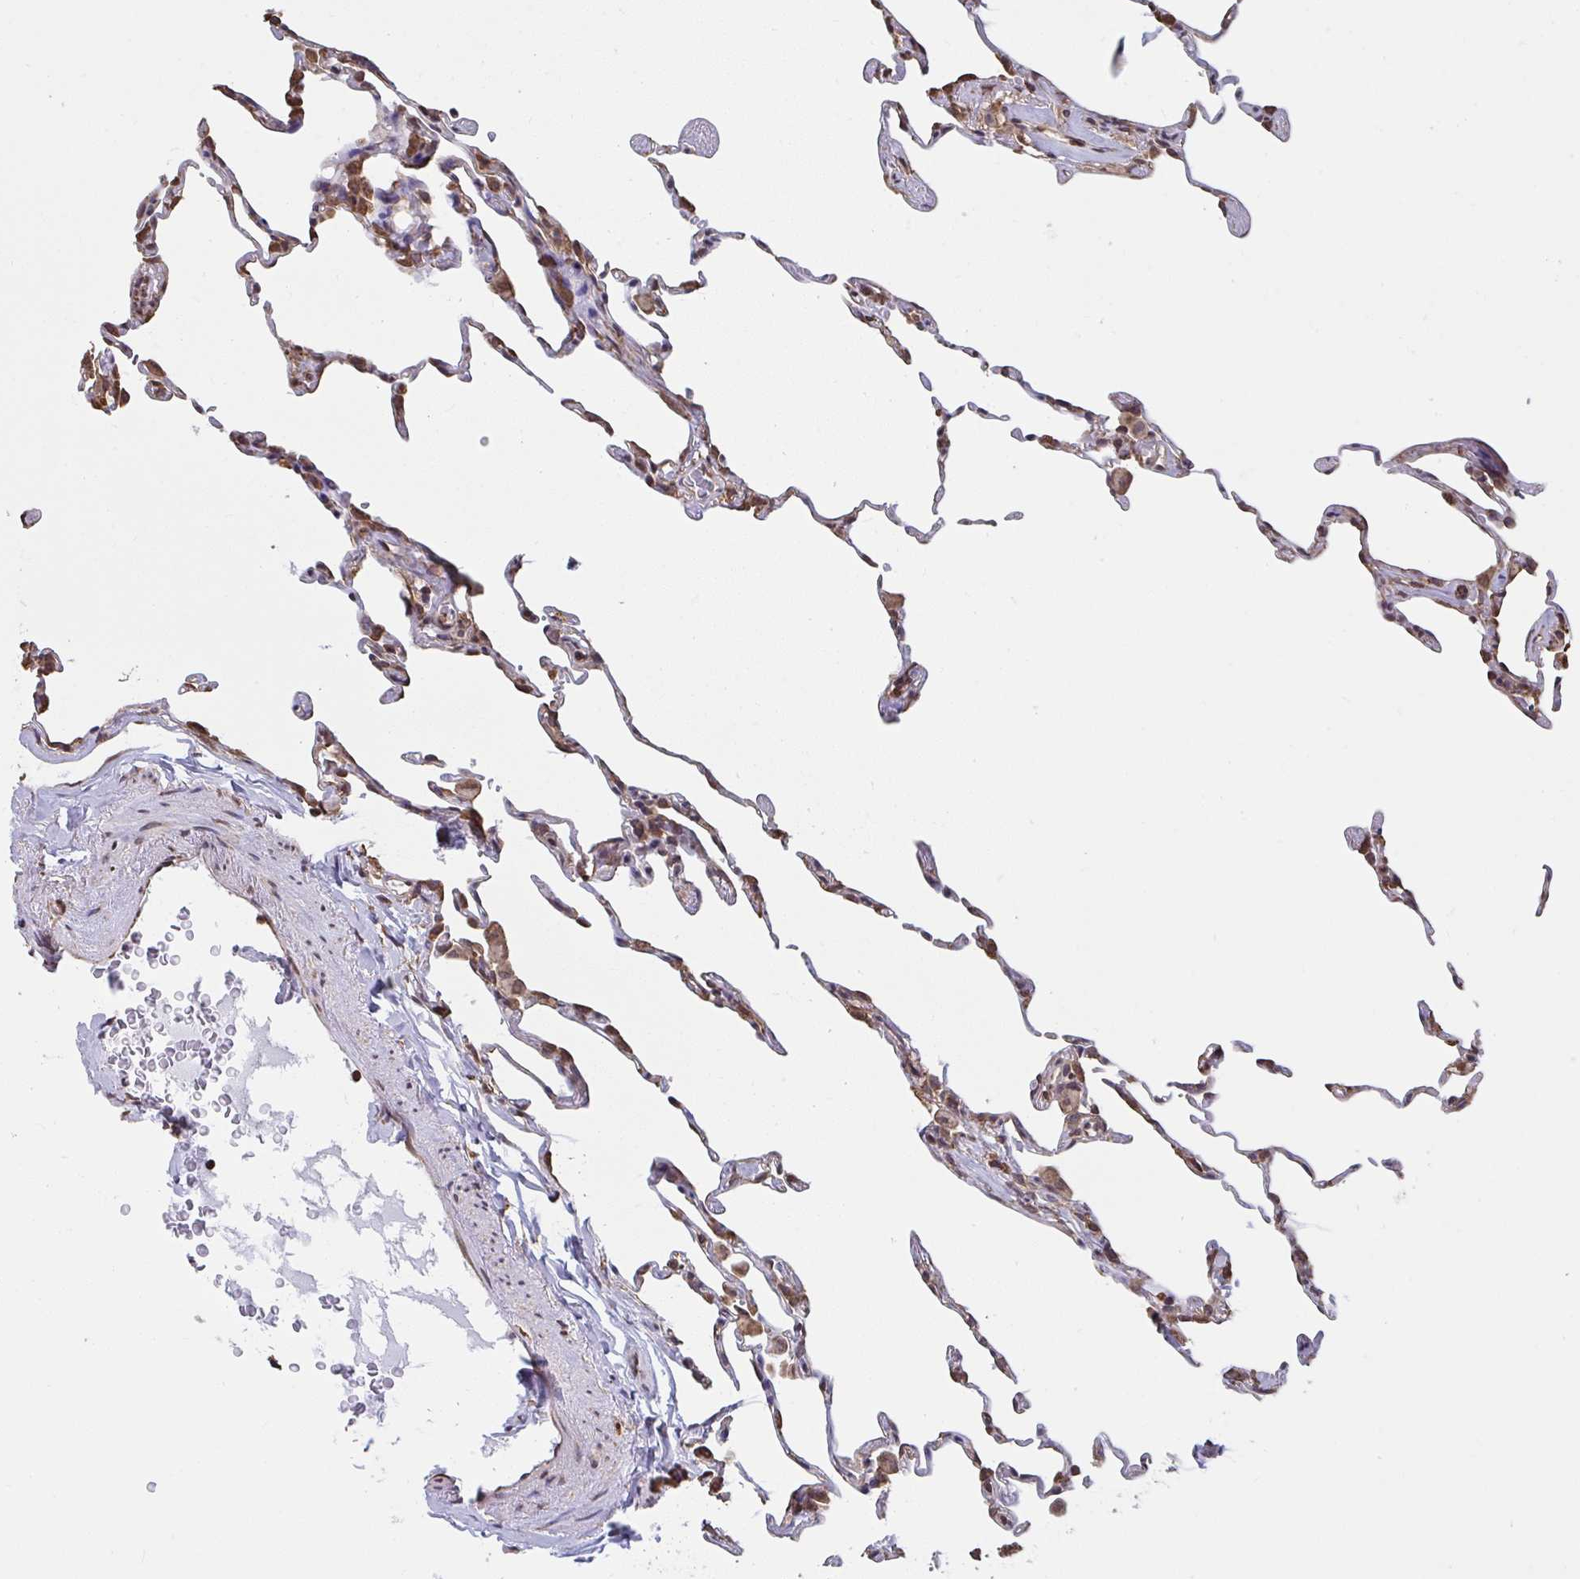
{"staining": {"intensity": "weak", "quantity": "25%-75%", "location": "cytoplasmic/membranous,nuclear"}, "tissue": "lung", "cell_type": "Alveolar cells", "image_type": "normal", "snomed": [{"axis": "morphology", "description": "Normal tissue, NOS"}, {"axis": "topography", "description": "Lung"}], "caption": "Weak cytoplasmic/membranous,nuclear staining for a protein is present in about 25%-75% of alveolar cells of unremarkable lung using immunohistochemistry (IHC).", "gene": "SYNCRIP", "patient": {"sex": "female", "age": 57}}